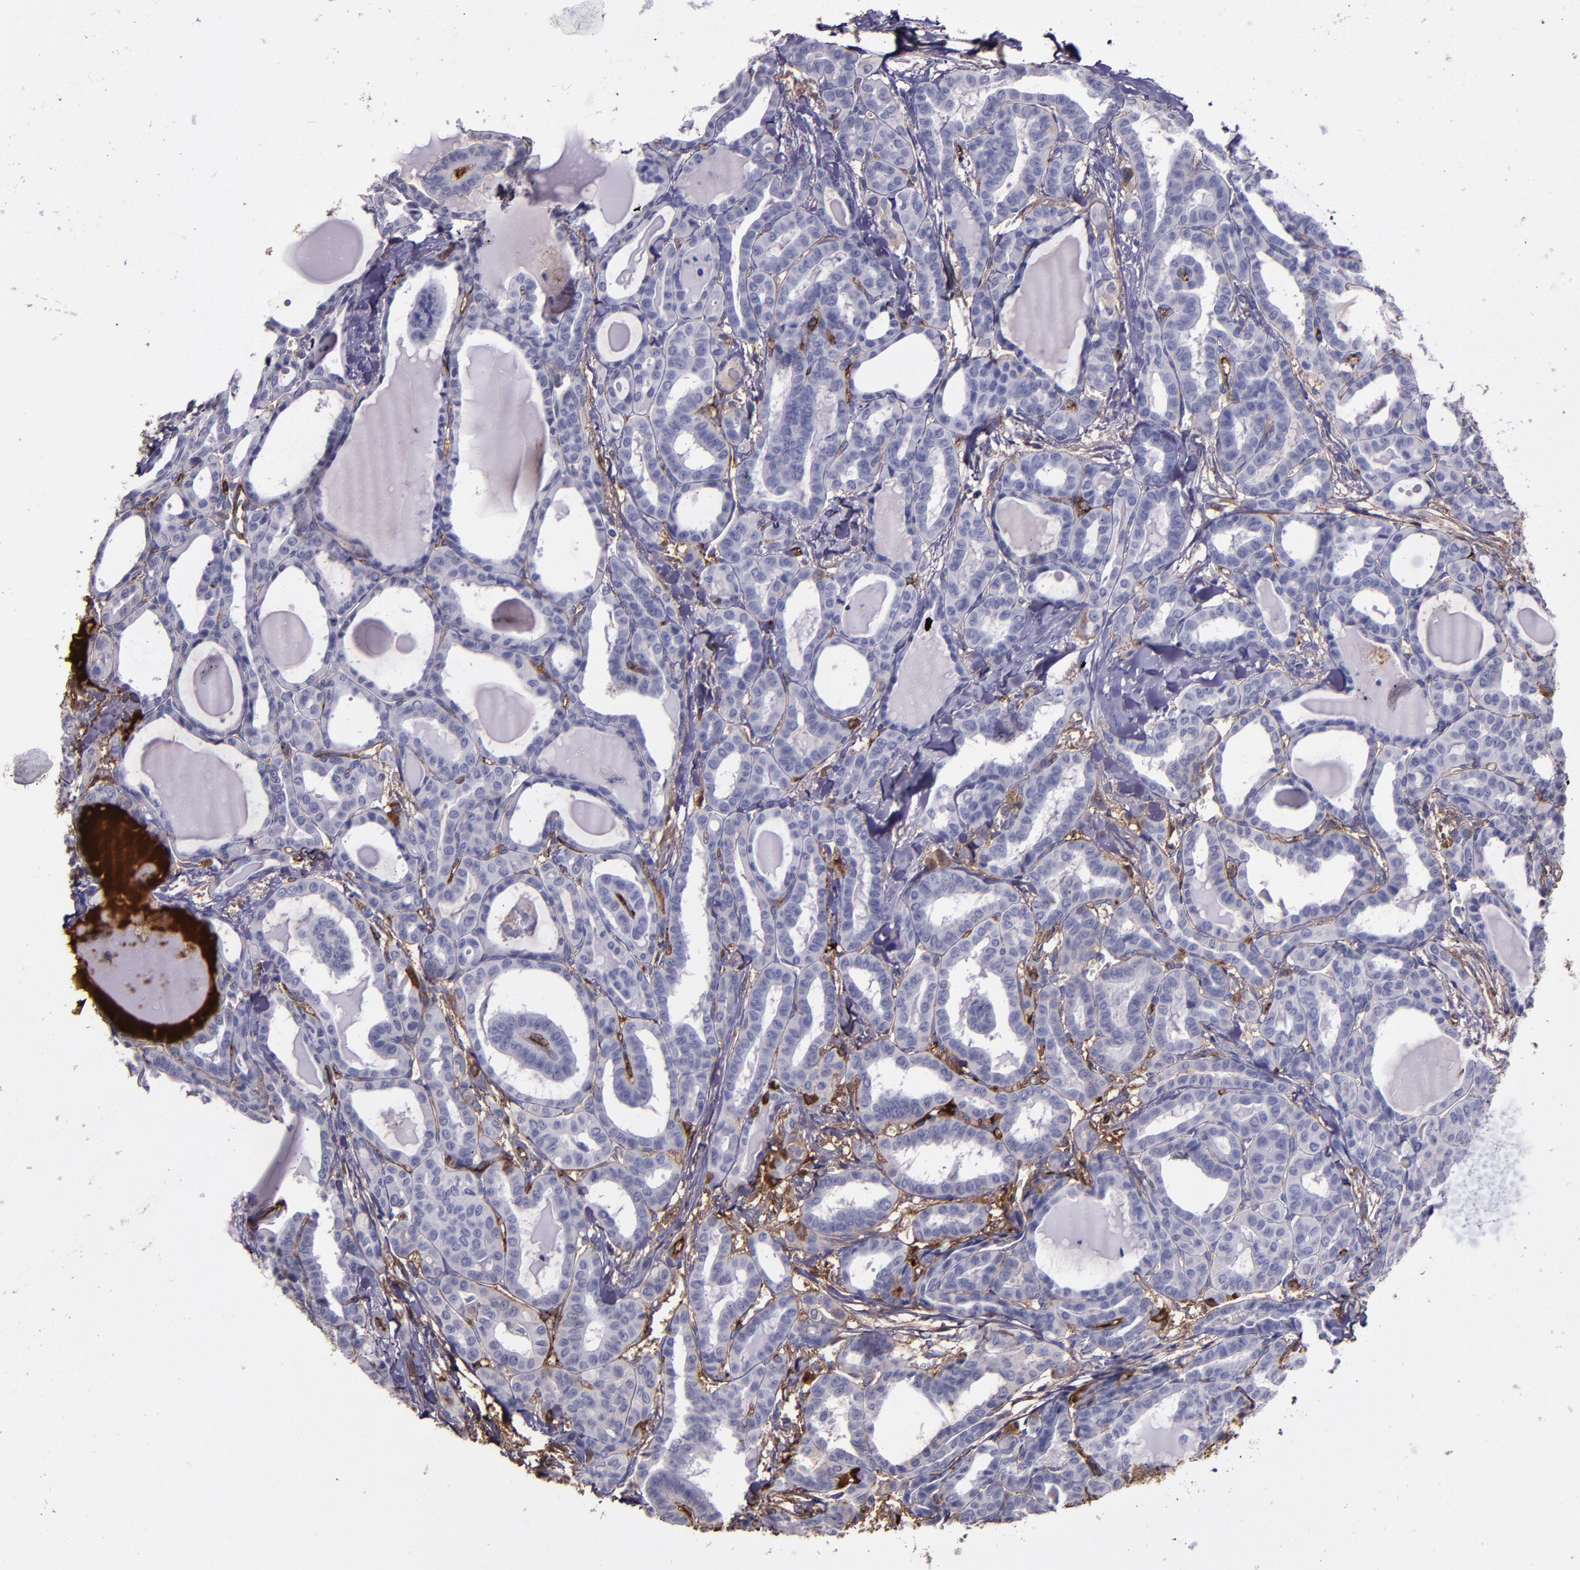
{"staining": {"intensity": "weak", "quantity": "<25%", "location": "cytoplasmic/membranous"}, "tissue": "thyroid cancer", "cell_type": "Tumor cells", "image_type": "cancer", "snomed": [{"axis": "morphology", "description": "Carcinoma, NOS"}, {"axis": "topography", "description": "Thyroid gland"}], "caption": "Immunohistochemical staining of carcinoma (thyroid) shows no significant staining in tumor cells. Brightfield microscopy of immunohistochemistry stained with DAB (3,3'-diaminobenzidine) (brown) and hematoxylin (blue), captured at high magnification.", "gene": "A2M", "patient": {"sex": "female", "age": 91}}